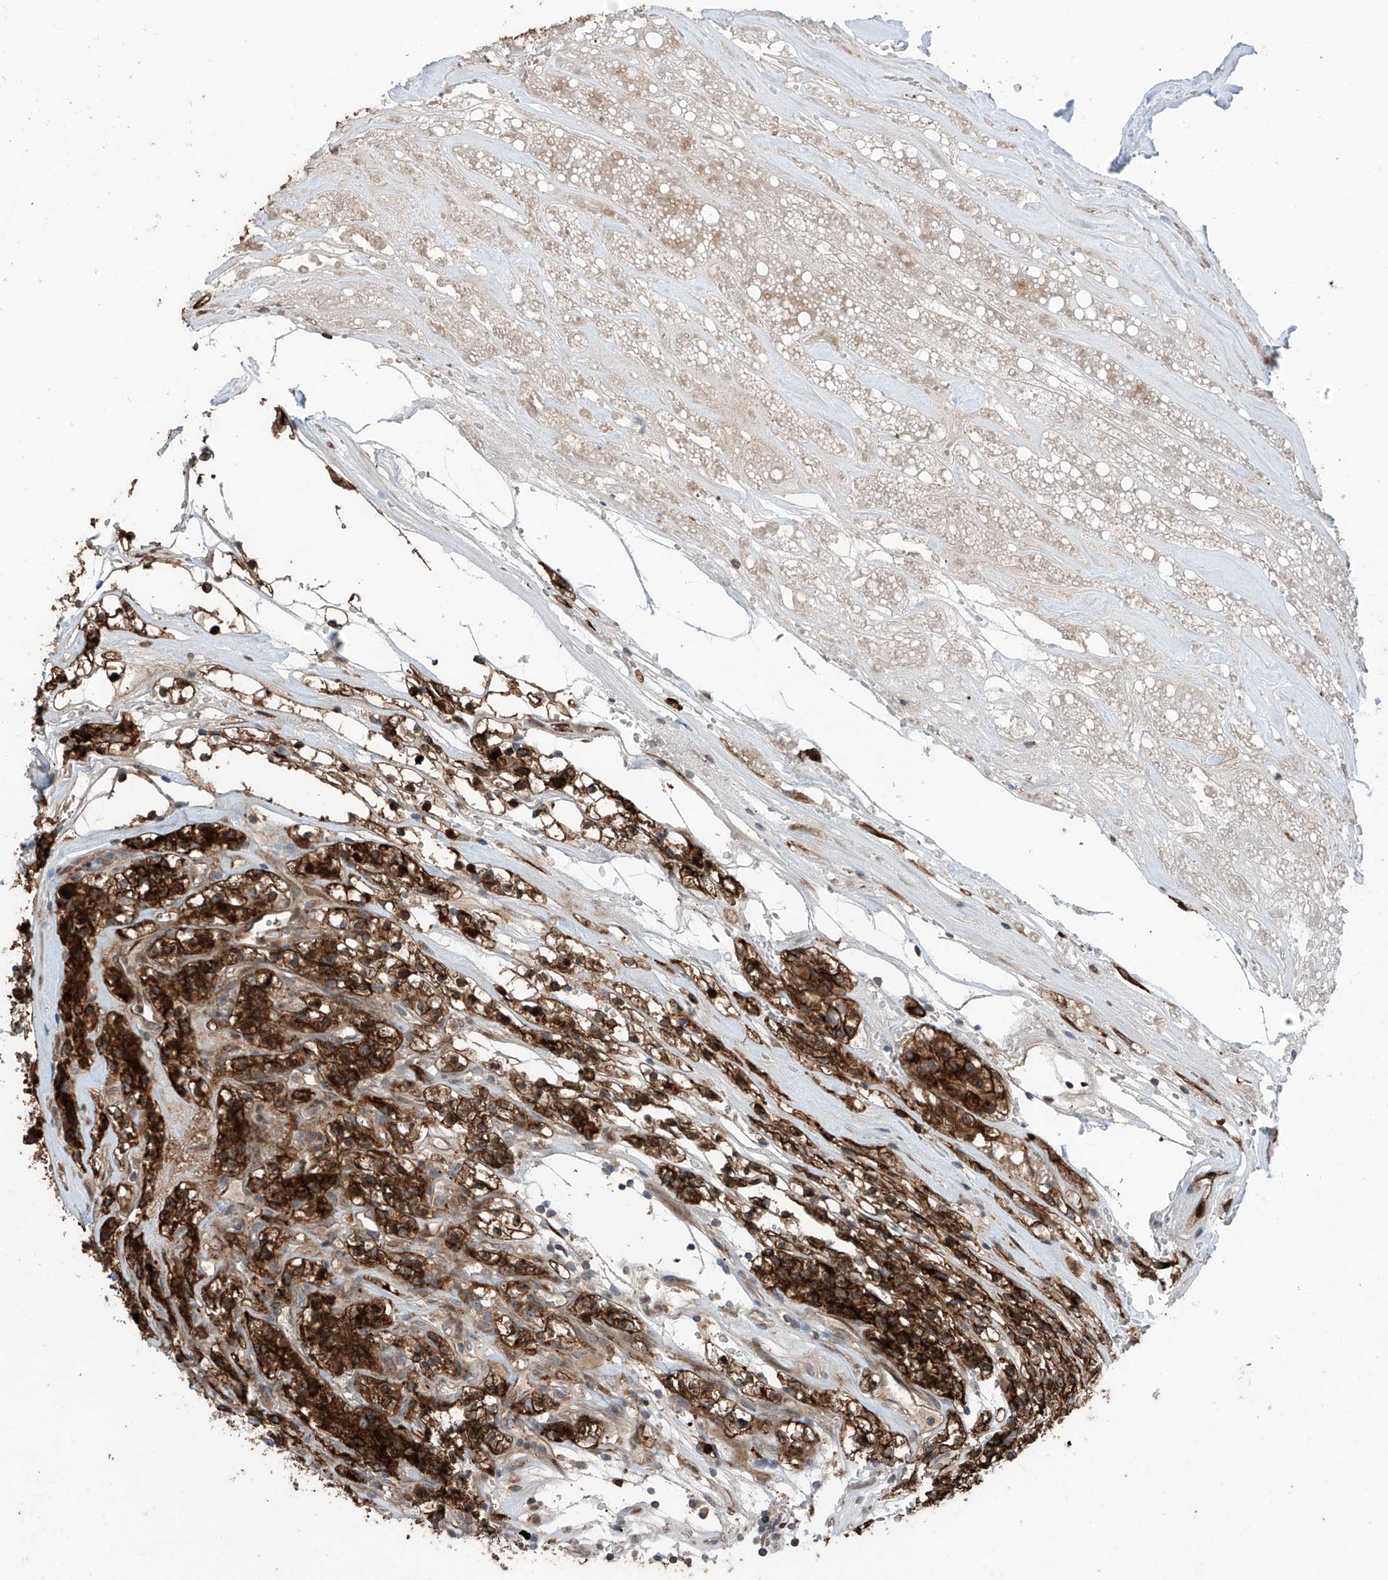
{"staining": {"intensity": "strong", "quantity": ">75%", "location": "cytoplasmic/membranous"}, "tissue": "renal cancer", "cell_type": "Tumor cells", "image_type": "cancer", "snomed": [{"axis": "morphology", "description": "Adenocarcinoma, NOS"}, {"axis": "topography", "description": "Kidney"}], "caption": "Immunohistochemistry of human adenocarcinoma (renal) exhibits high levels of strong cytoplasmic/membranous staining in about >75% of tumor cells.", "gene": "SAMD3", "patient": {"sex": "female", "age": 57}}